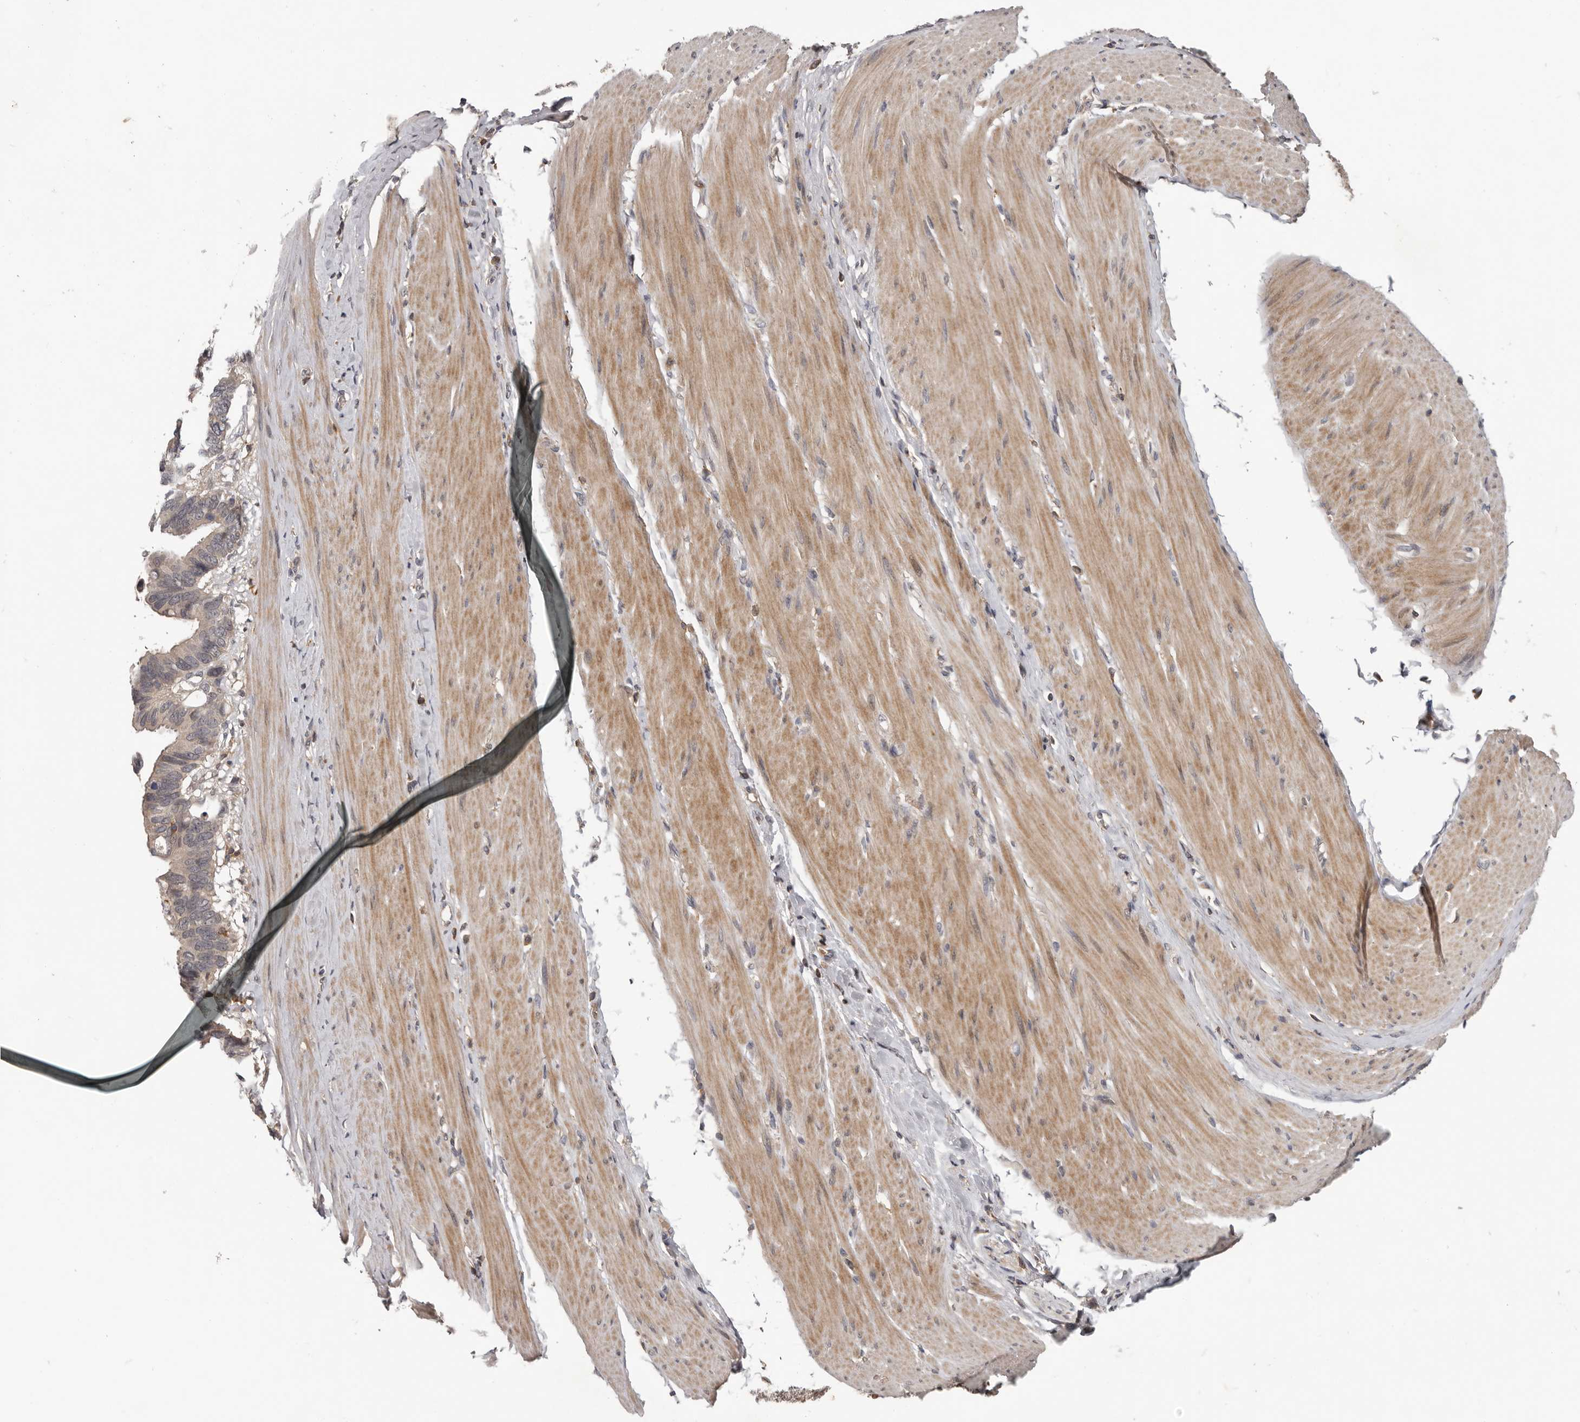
{"staining": {"intensity": "negative", "quantity": "none", "location": "none"}, "tissue": "pancreatic cancer", "cell_type": "Tumor cells", "image_type": "cancer", "snomed": [{"axis": "morphology", "description": "Adenocarcinoma, NOS"}, {"axis": "topography", "description": "Pancreas"}], "caption": "DAB (3,3'-diaminobenzidine) immunohistochemical staining of human adenocarcinoma (pancreatic) exhibits no significant positivity in tumor cells.", "gene": "ANKRD44", "patient": {"sex": "female", "age": 56}}